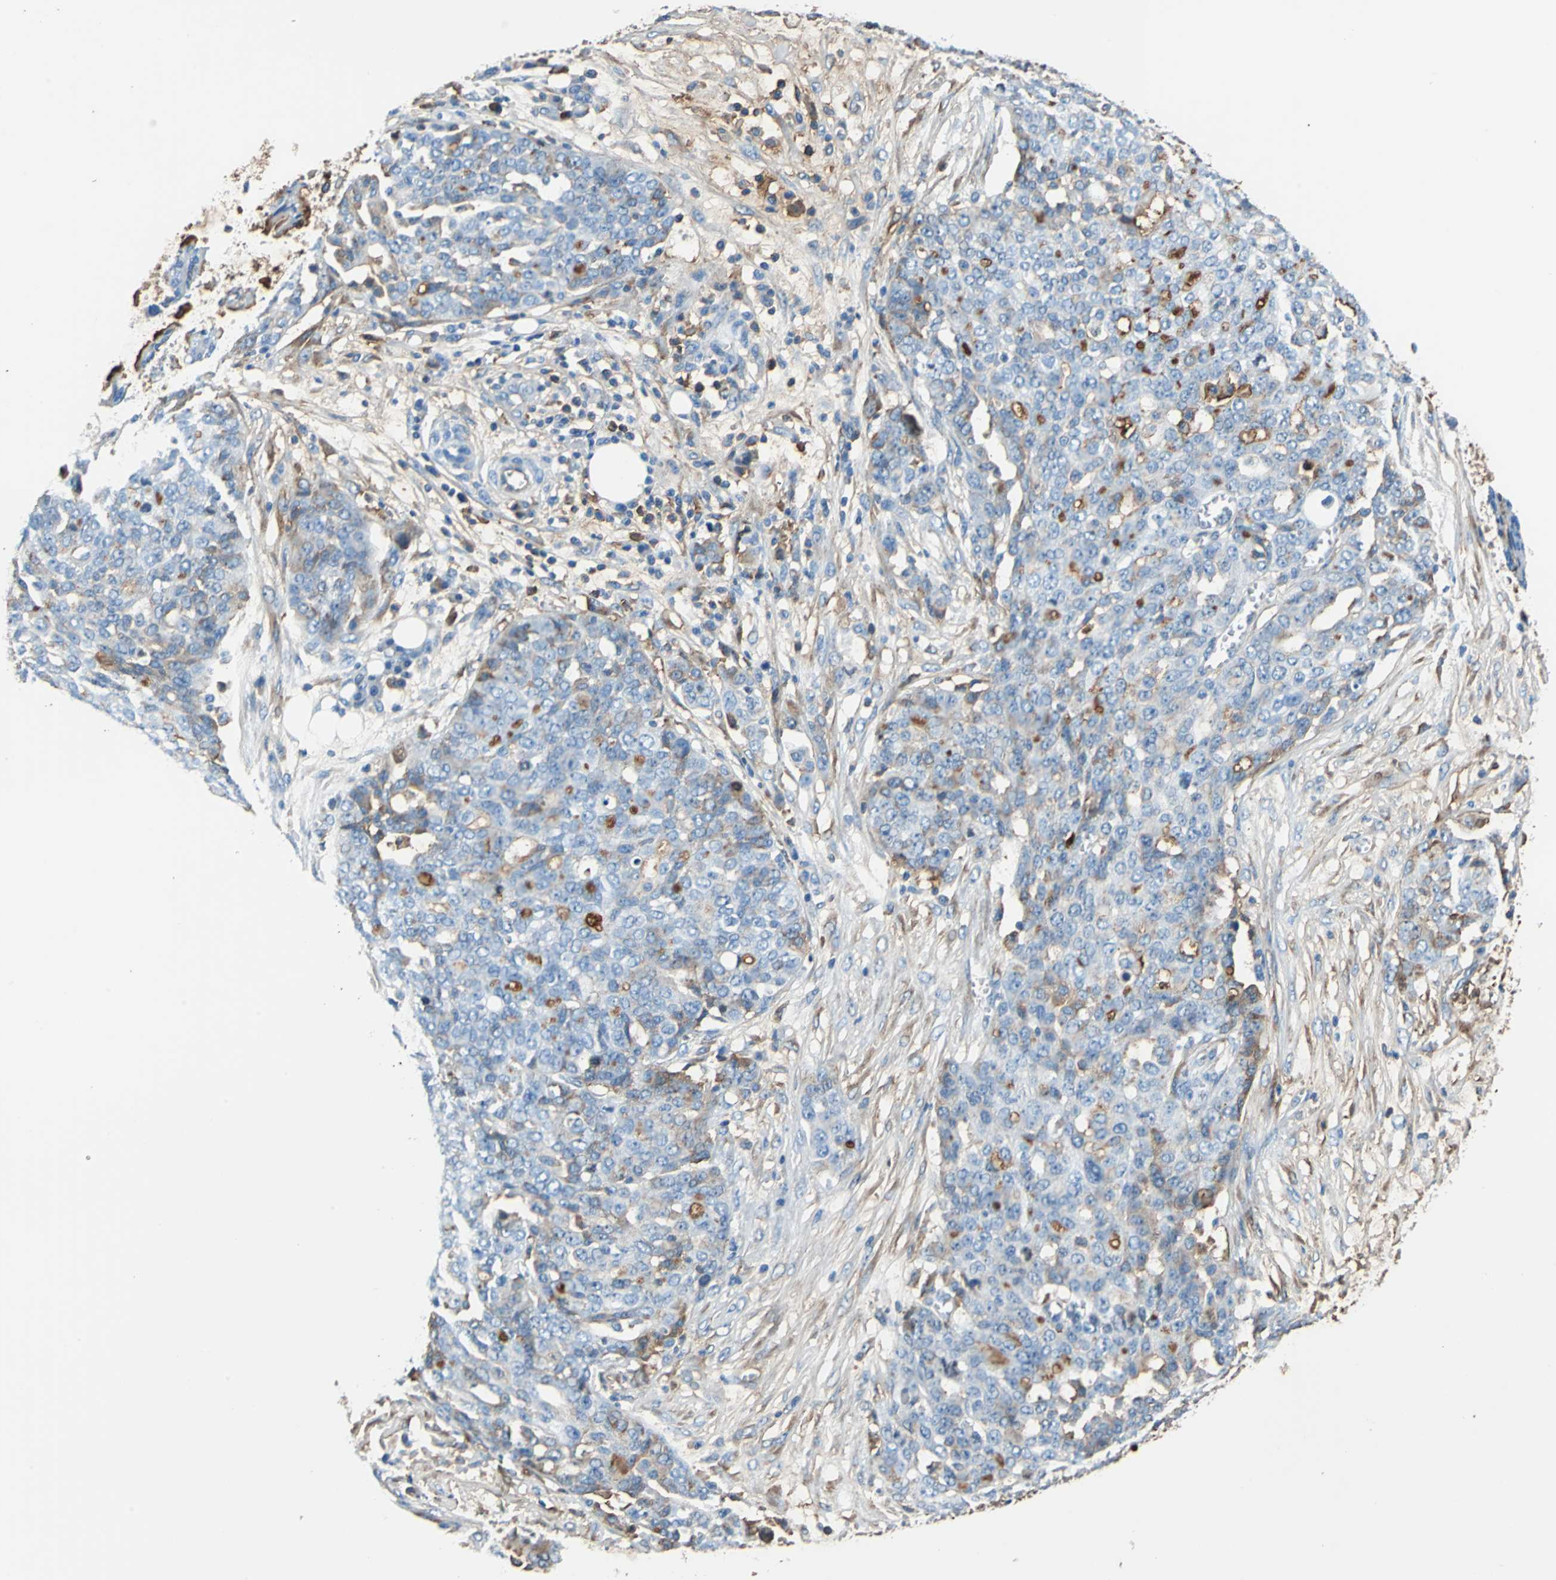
{"staining": {"intensity": "moderate", "quantity": "<25%", "location": "cytoplasmic/membranous"}, "tissue": "ovarian cancer", "cell_type": "Tumor cells", "image_type": "cancer", "snomed": [{"axis": "morphology", "description": "Cystadenocarcinoma, serous, NOS"}, {"axis": "topography", "description": "Soft tissue"}, {"axis": "topography", "description": "Ovary"}], "caption": "A high-resolution micrograph shows IHC staining of ovarian serous cystadenocarcinoma, which reveals moderate cytoplasmic/membranous positivity in approximately <25% of tumor cells.", "gene": "ALB", "patient": {"sex": "female", "age": 57}}